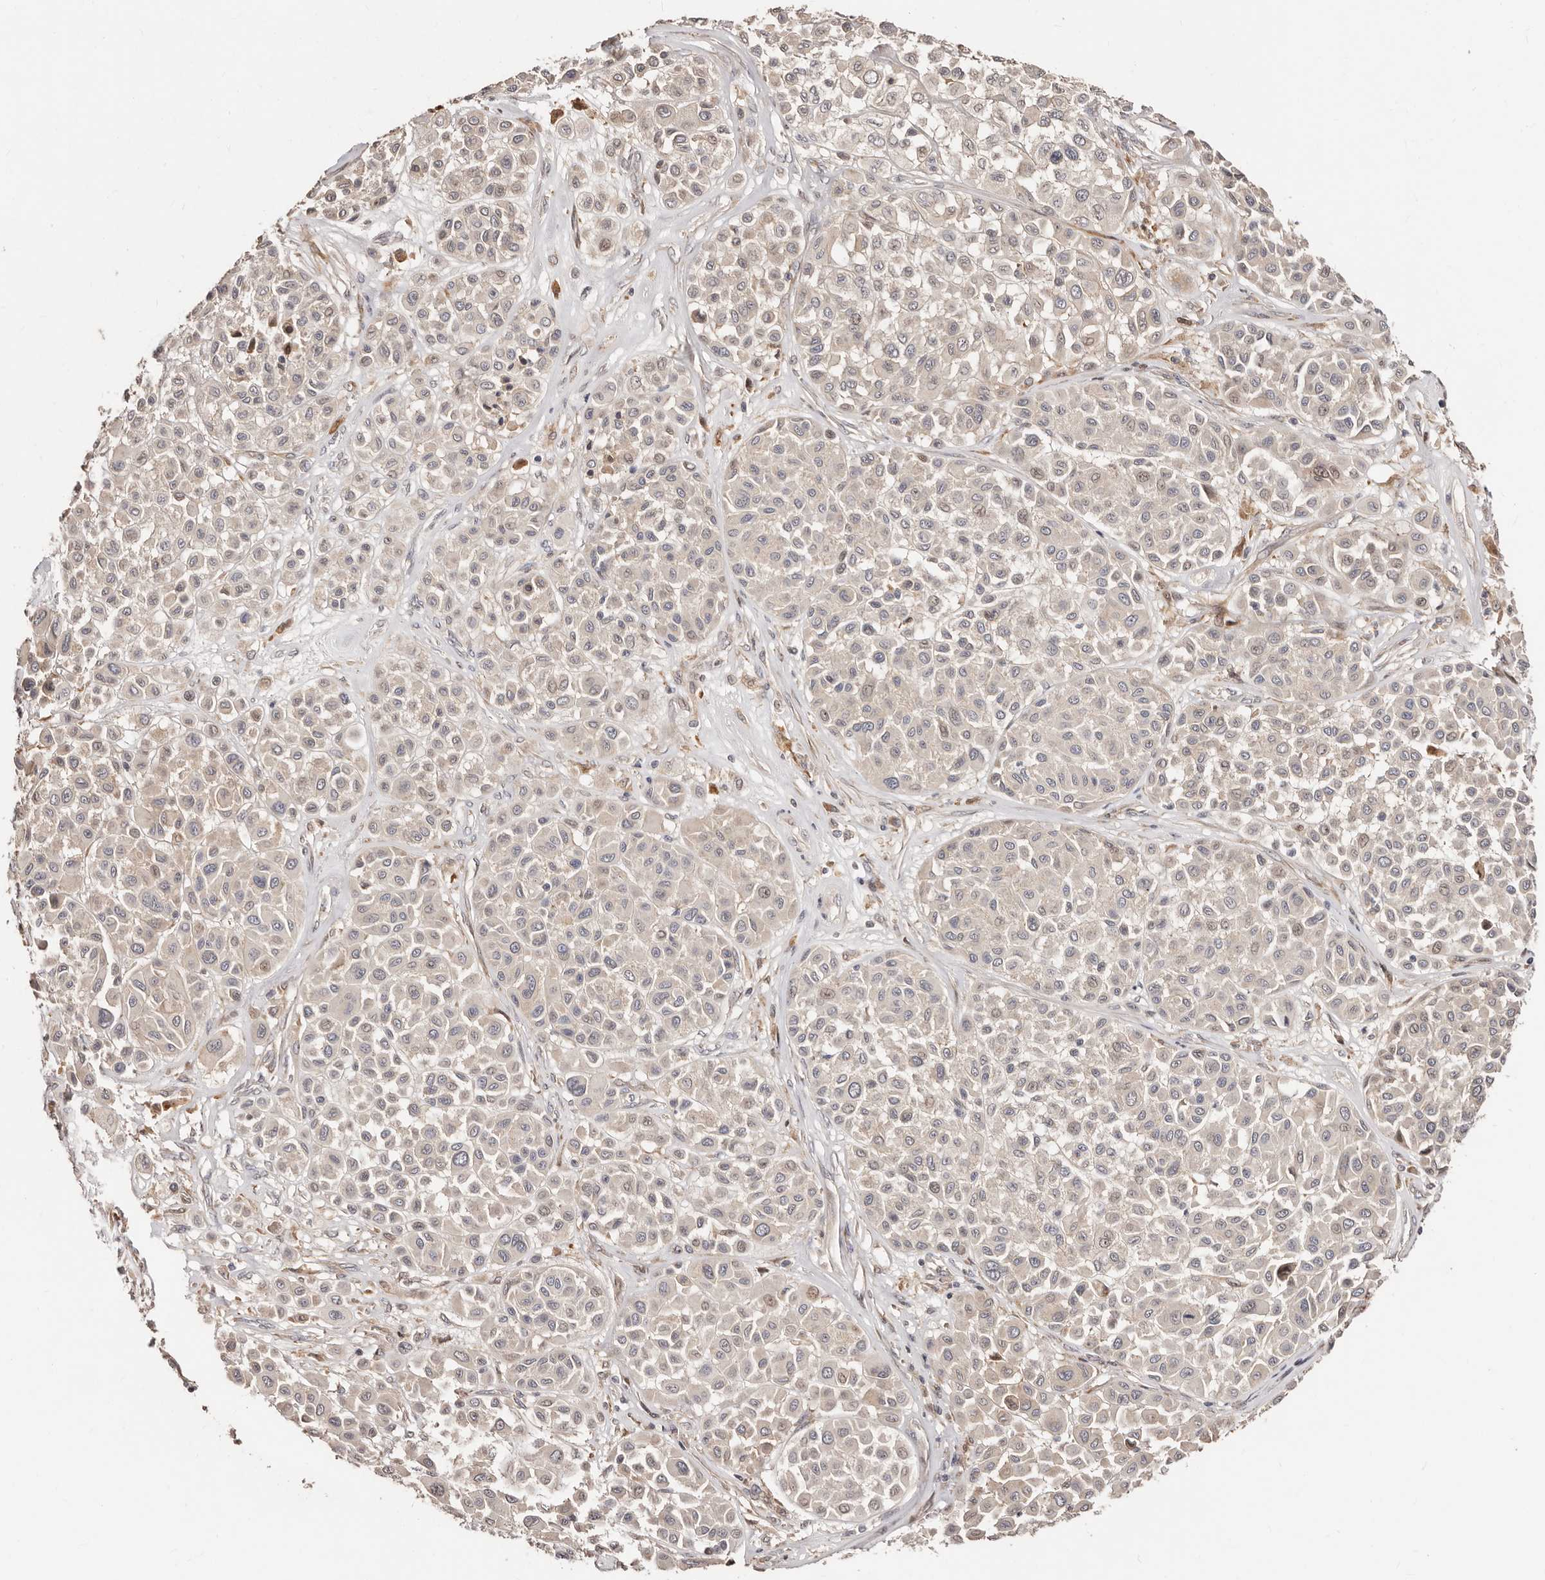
{"staining": {"intensity": "negative", "quantity": "none", "location": "none"}, "tissue": "melanoma", "cell_type": "Tumor cells", "image_type": "cancer", "snomed": [{"axis": "morphology", "description": "Malignant melanoma, Metastatic site"}, {"axis": "topography", "description": "Soft tissue"}], "caption": "Tumor cells show no significant staining in melanoma.", "gene": "APOL6", "patient": {"sex": "male", "age": 41}}